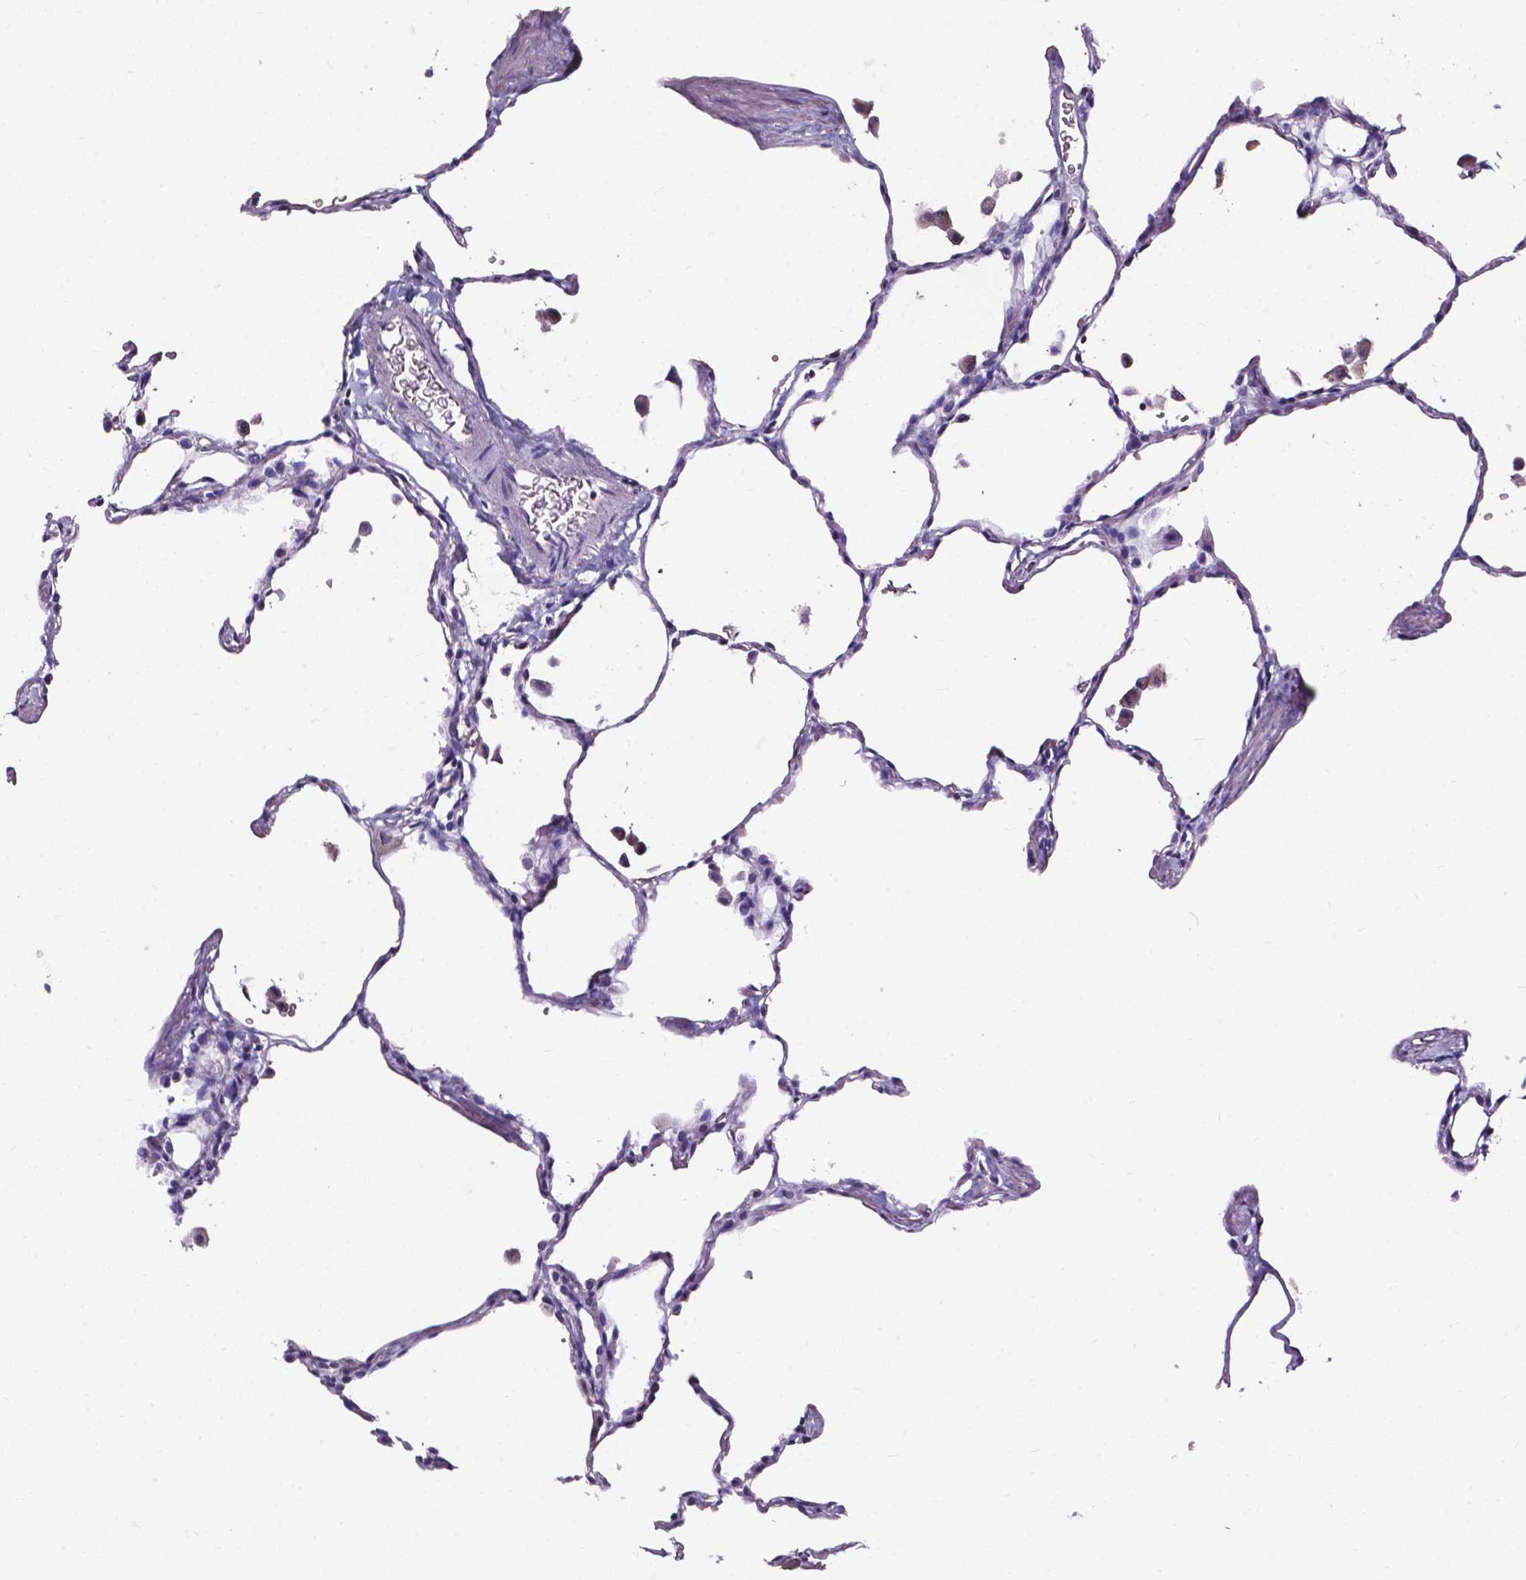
{"staining": {"intensity": "negative", "quantity": "none", "location": "none"}, "tissue": "lung", "cell_type": "Alveolar cells", "image_type": "normal", "snomed": [{"axis": "morphology", "description": "Normal tissue, NOS"}, {"axis": "topography", "description": "Lung"}], "caption": "Immunohistochemistry histopathology image of normal human lung stained for a protein (brown), which demonstrates no staining in alveolar cells. The staining is performed using DAB (3,3'-diaminobenzidine) brown chromogen with nuclei counter-stained in using hematoxylin.", "gene": "DEFA5", "patient": {"sex": "female", "age": 47}}